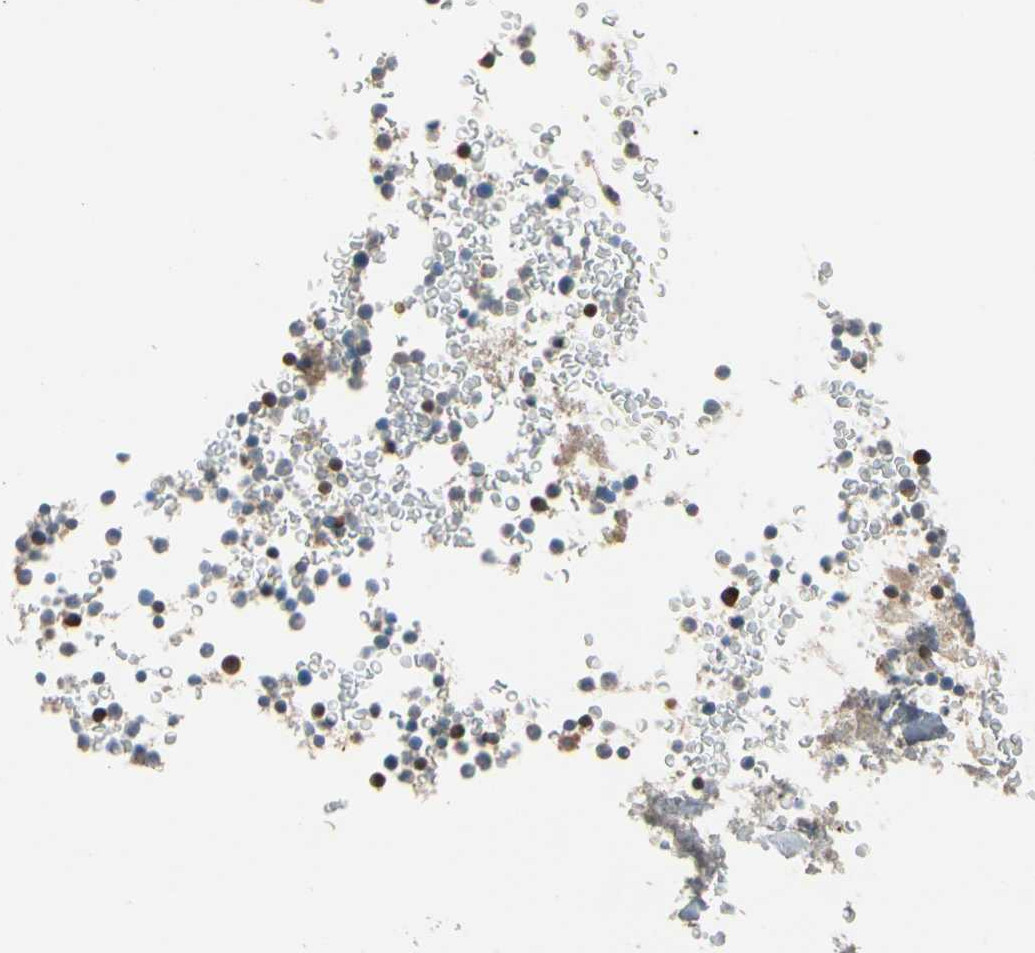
{"staining": {"intensity": "strong", "quantity": "<25%", "location": "cytoplasmic/membranous,nuclear"}, "tissue": "bone marrow", "cell_type": "Hematopoietic cells", "image_type": "normal", "snomed": [{"axis": "morphology", "description": "Normal tissue, NOS"}, {"axis": "topography", "description": "Bone marrow"}], "caption": "Approximately <25% of hematopoietic cells in unremarkable human bone marrow display strong cytoplasmic/membranous,nuclear protein positivity as visualized by brown immunohistochemical staining.", "gene": "CGREF1", "patient": {"sex": "male"}}